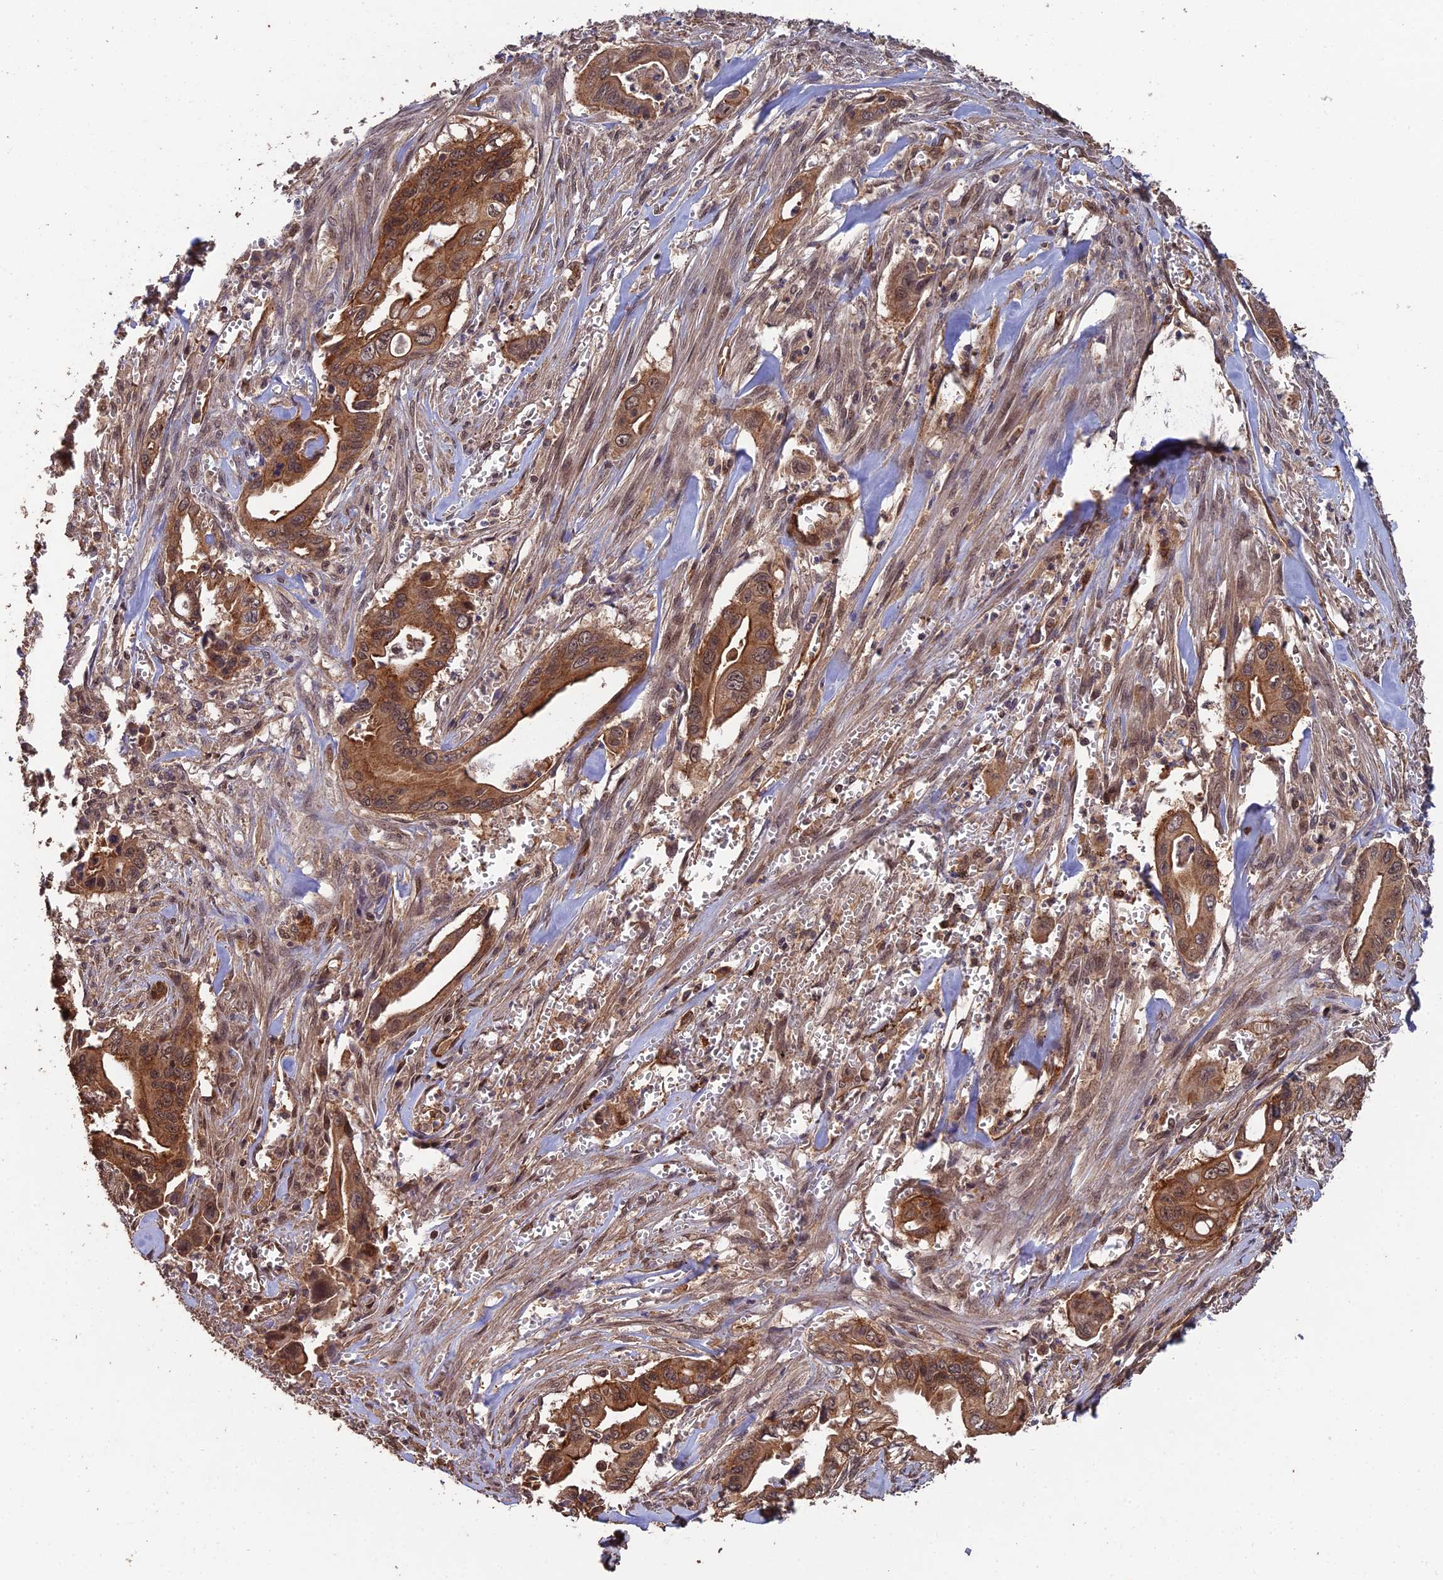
{"staining": {"intensity": "moderate", "quantity": ">75%", "location": "cytoplasmic/membranous"}, "tissue": "pancreatic cancer", "cell_type": "Tumor cells", "image_type": "cancer", "snomed": [{"axis": "morphology", "description": "Adenocarcinoma, NOS"}, {"axis": "topography", "description": "Pancreas"}], "caption": "Brown immunohistochemical staining in human pancreatic adenocarcinoma shows moderate cytoplasmic/membranous expression in approximately >75% of tumor cells.", "gene": "RALGAPA2", "patient": {"sex": "male", "age": 59}}